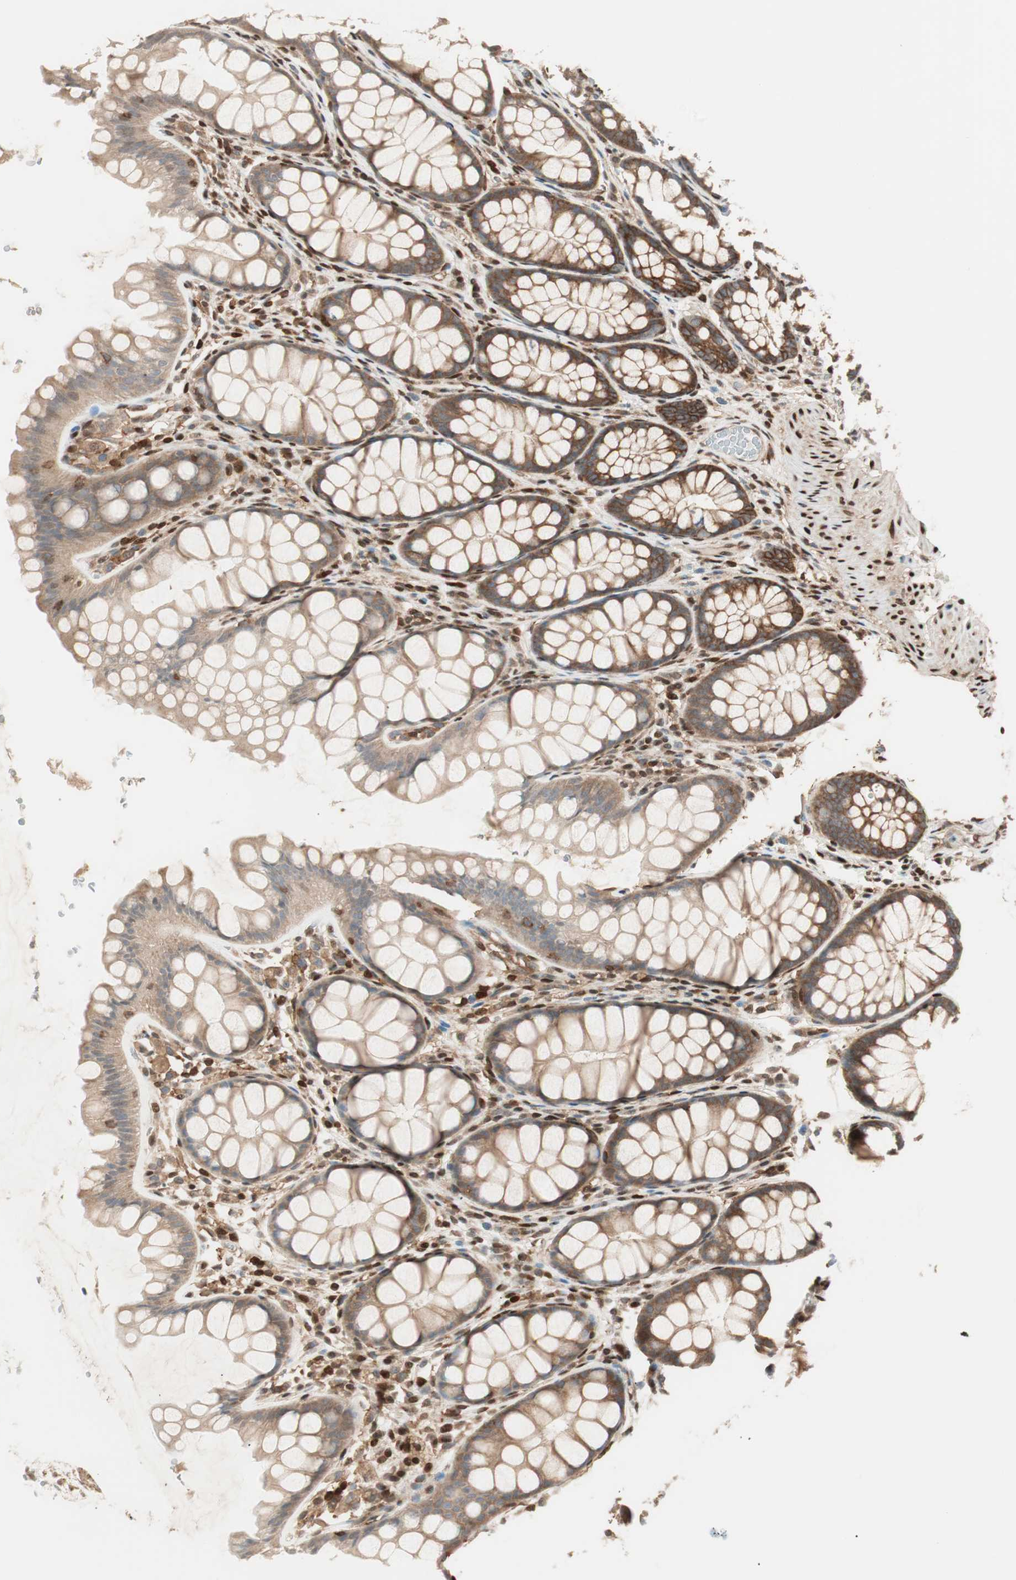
{"staining": {"intensity": "moderate", "quantity": ">75%", "location": "nuclear"}, "tissue": "colon", "cell_type": "Endothelial cells", "image_type": "normal", "snomed": [{"axis": "morphology", "description": "Normal tissue, NOS"}, {"axis": "topography", "description": "Colon"}], "caption": "A histopathology image showing moderate nuclear expression in about >75% of endothelial cells in unremarkable colon, as visualized by brown immunohistochemical staining.", "gene": "BIN1", "patient": {"sex": "female", "age": 55}}